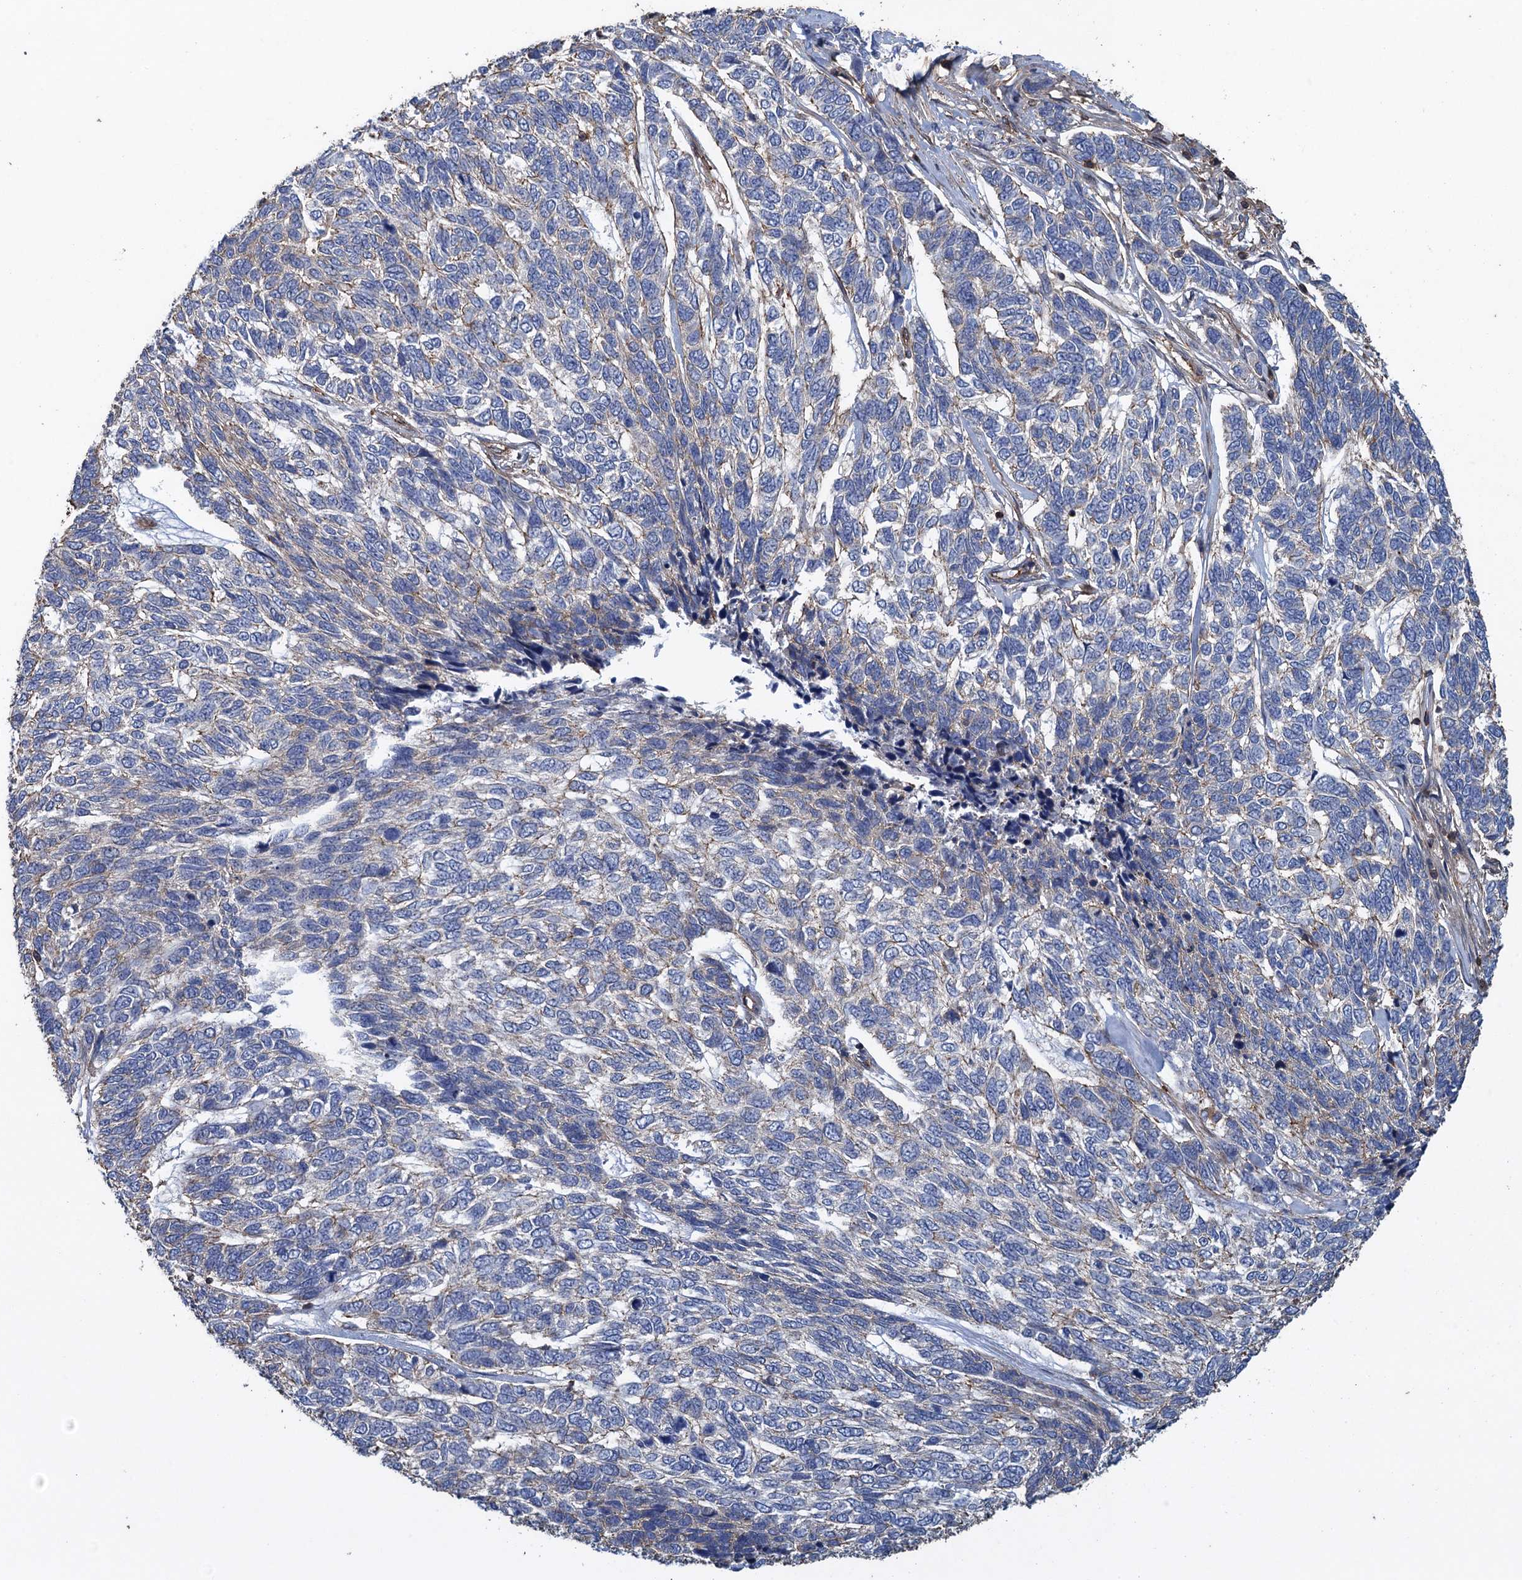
{"staining": {"intensity": "weak", "quantity": "<25%", "location": "cytoplasmic/membranous"}, "tissue": "skin cancer", "cell_type": "Tumor cells", "image_type": "cancer", "snomed": [{"axis": "morphology", "description": "Basal cell carcinoma"}, {"axis": "topography", "description": "Skin"}], "caption": "Tumor cells show no significant protein expression in skin cancer (basal cell carcinoma). (DAB (3,3'-diaminobenzidine) immunohistochemistry with hematoxylin counter stain).", "gene": "PROSER2", "patient": {"sex": "female", "age": 65}}